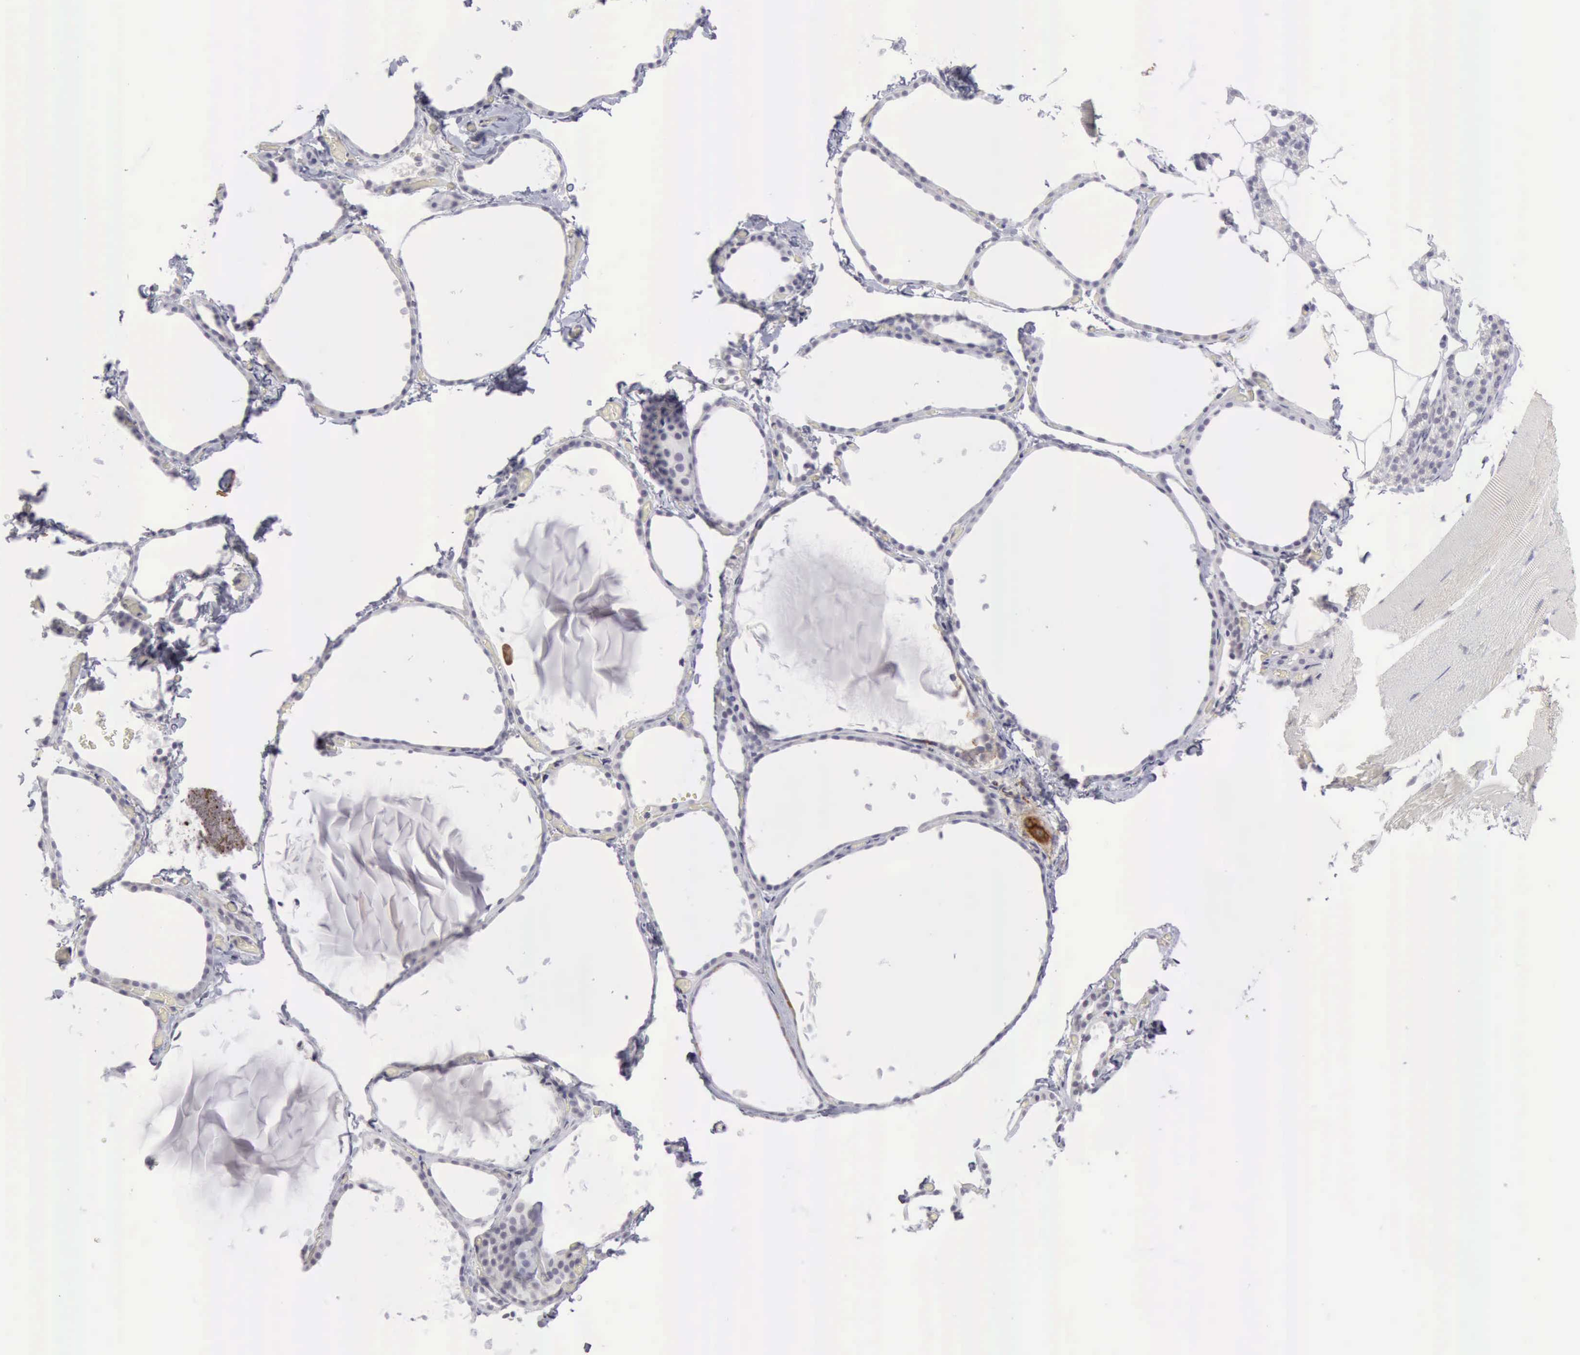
{"staining": {"intensity": "negative", "quantity": "none", "location": "none"}, "tissue": "thyroid gland", "cell_type": "Glandular cells", "image_type": "normal", "snomed": [{"axis": "morphology", "description": "Normal tissue, NOS"}, {"axis": "topography", "description": "Thyroid gland"}], "caption": "Immunohistochemistry photomicrograph of normal human thyroid gland stained for a protein (brown), which demonstrates no positivity in glandular cells. Nuclei are stained in blue.", "gene": "TFRC", "patient": {"sex": "female", "age": 22}}